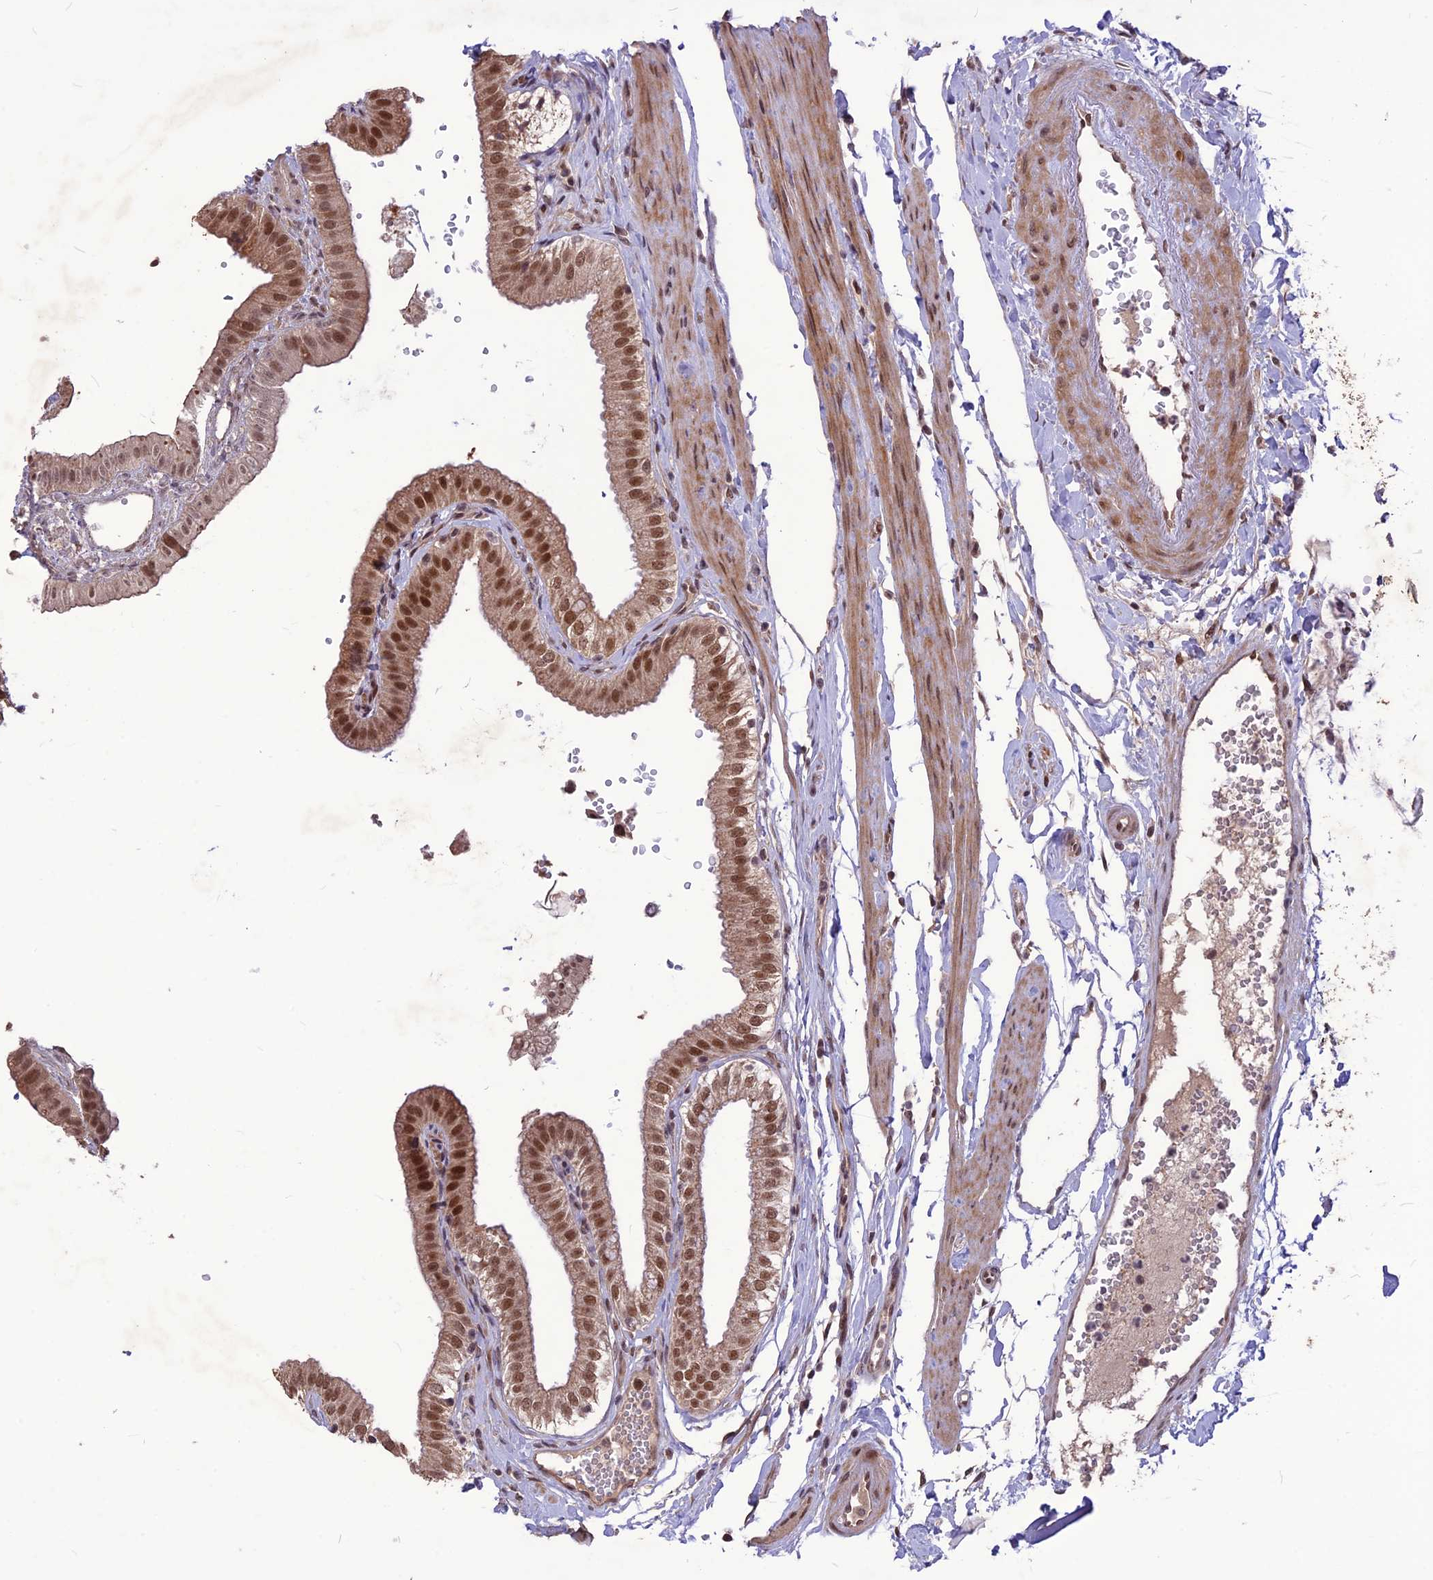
{"staining": {"intensity": "strong", "quantity": ">75%", "location": "nuclear"}, "tissue": "gallbladder", "cell_type": "Glandular cells", "image_type": "normal", "snomed": [{"axis": "morphology", "description": "Normal tissue, NOS"}, {"axis": "topography", "description": "Gallbladder"}], "caption": "The image shows a brown stain indicating the presence of a protein in the nuclear of glandular cells in gallbladder. The staining was performed using DAB, with brown indicating positive protein expression. Nuclei are stained blue with hematoxylin.", "gene": "DIS3", "patient": {"sex": "female", "age": 61}}